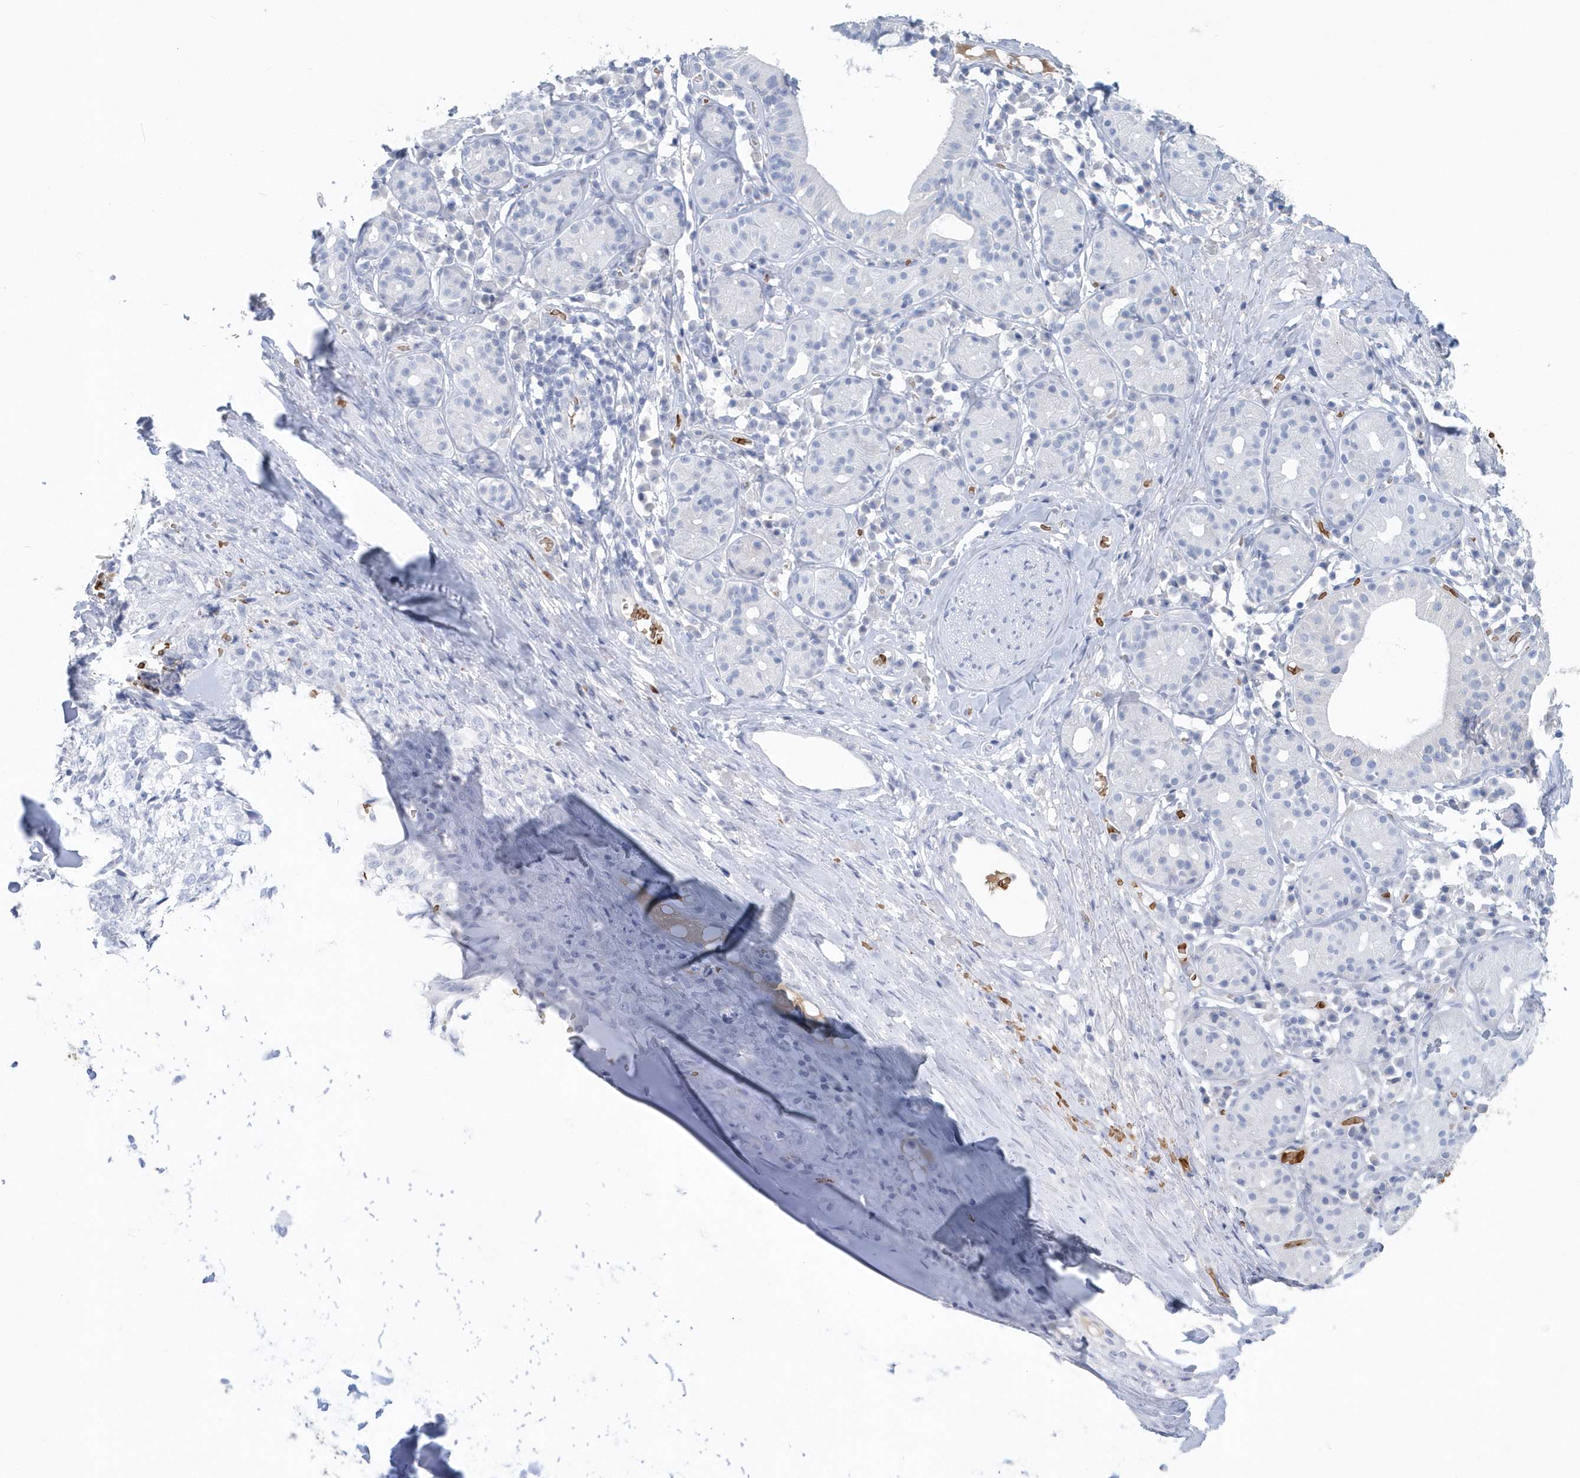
{"staining": {"intensity": "negative", "quantity": "none", "location": "none"}, "tissue": "adipose tissue", "cell_type": "Adipocytes", "image_type": "normal", "snomed": [{"axis": "morphology", "description": "Normal tissue, NOS"}, {"axis": "morphology", "description": "Basal cell carcinoma"}, {"axis": "topography", "description": "Cartilage tissue"}, {"axis": "topography", "description": "Nasopharynx"}, {"axis": "topography", "description": "Oral tissue"}], "caption": "Image shows no protein positivity in adipocytes of benign adipose tissue. (Stains: DAB immunohistochemistry with hematoxylin counter stain, Microscopy: brightfield microscopy at high magnification).", "gene": "HBA2", "patient": {"sex": "female", "age": 77}}